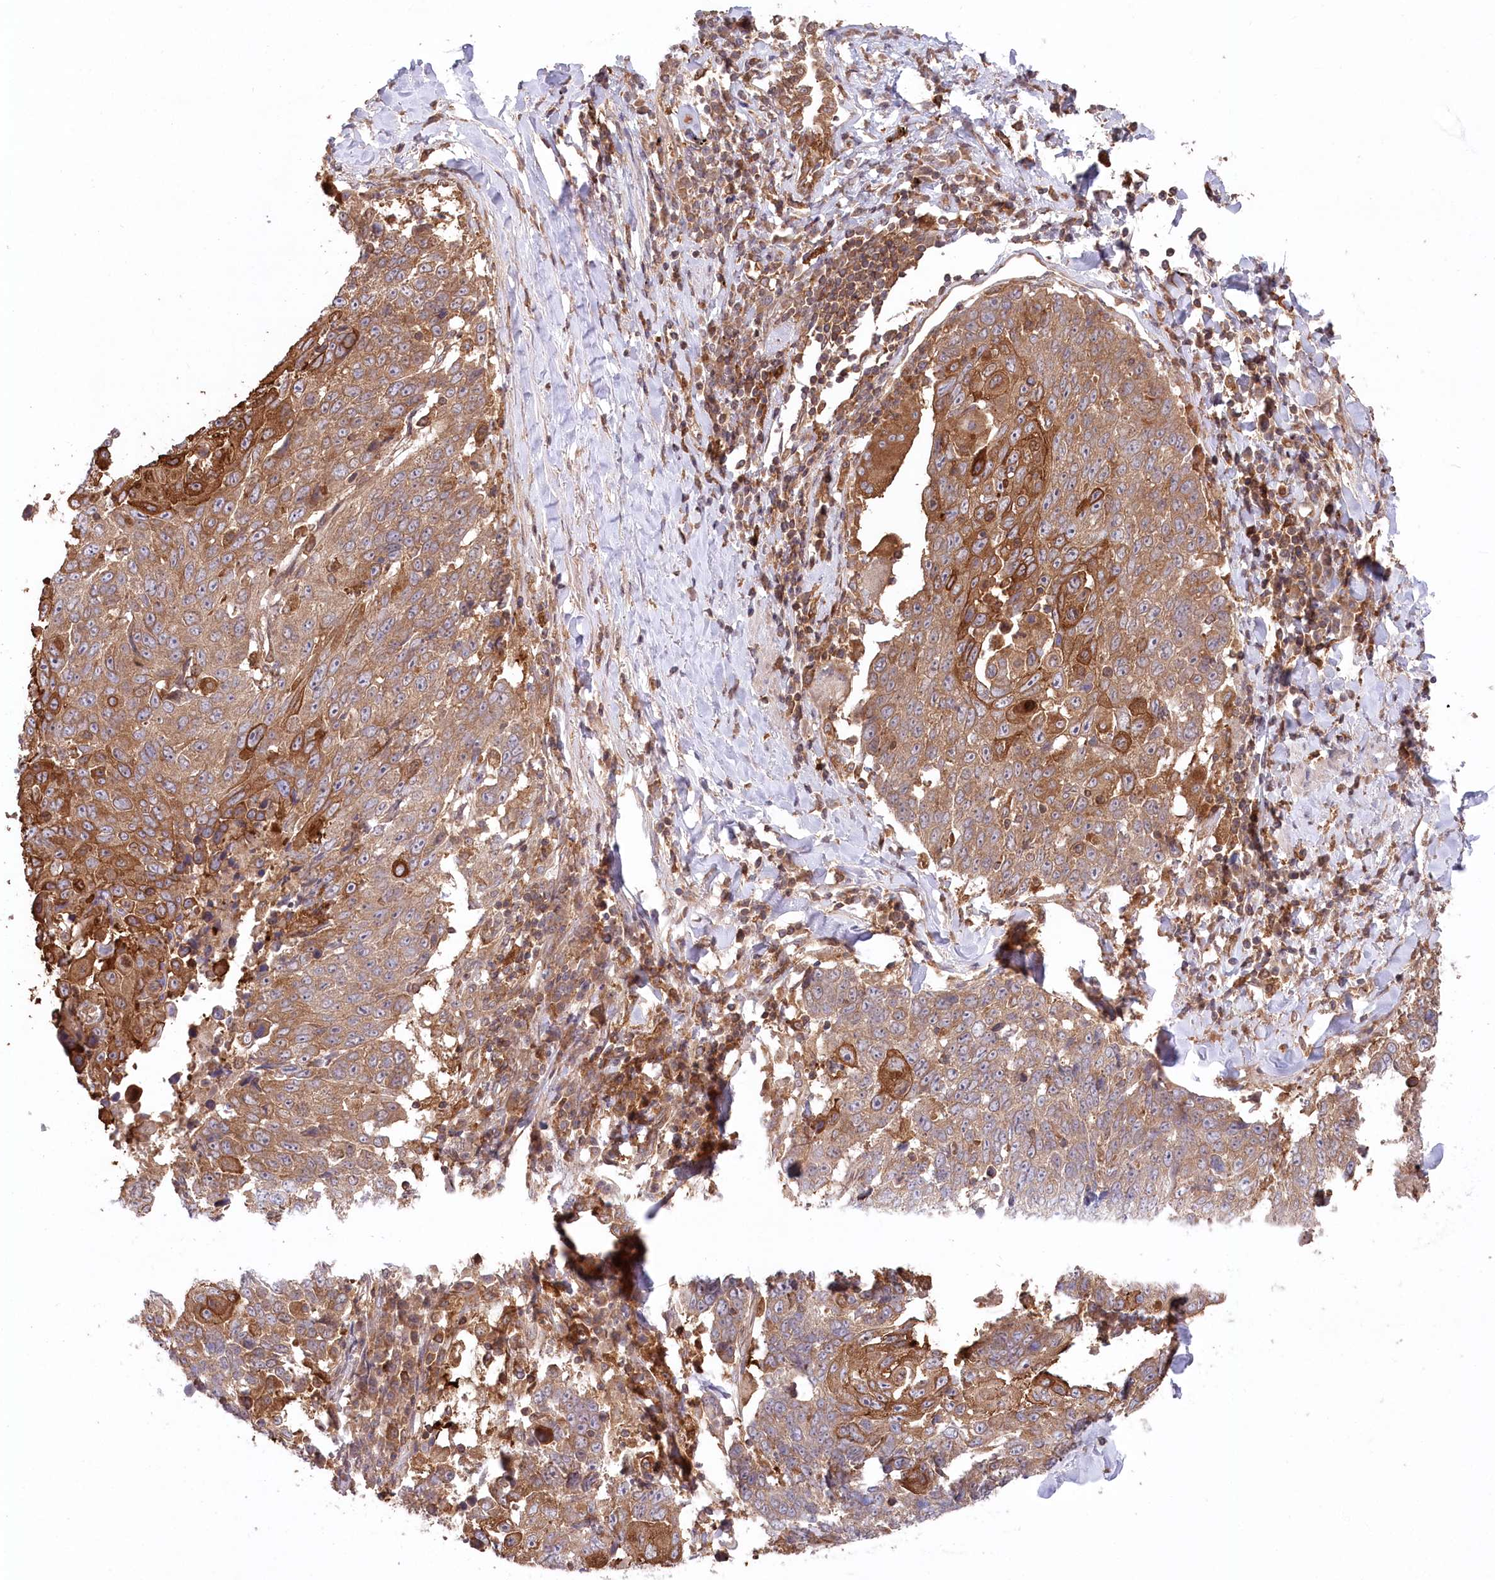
{"staining": {"intensity": "moderate", "quantity": ">75%", "location": "cytoplasmic/membranous"}, "tissue": "lung cancer", "cell_type": "Tumor cells", "image_type": "cancer", "snomed": [{"axis": "morphology", "description": "Squamous cell carcinoma, NOS"}, {"axis": "topography", "description": "Lung"}], "caption": "An immunohistochemistry image of neoplastic tissue is shown. Protein staining in brown highlights moderate cytoplasmic/membranous positivity in squamous cell carcinoma (lung) within tumor cells.", "gene": "PPP1R21", "patient": {"sex": "male", "age": 66}}